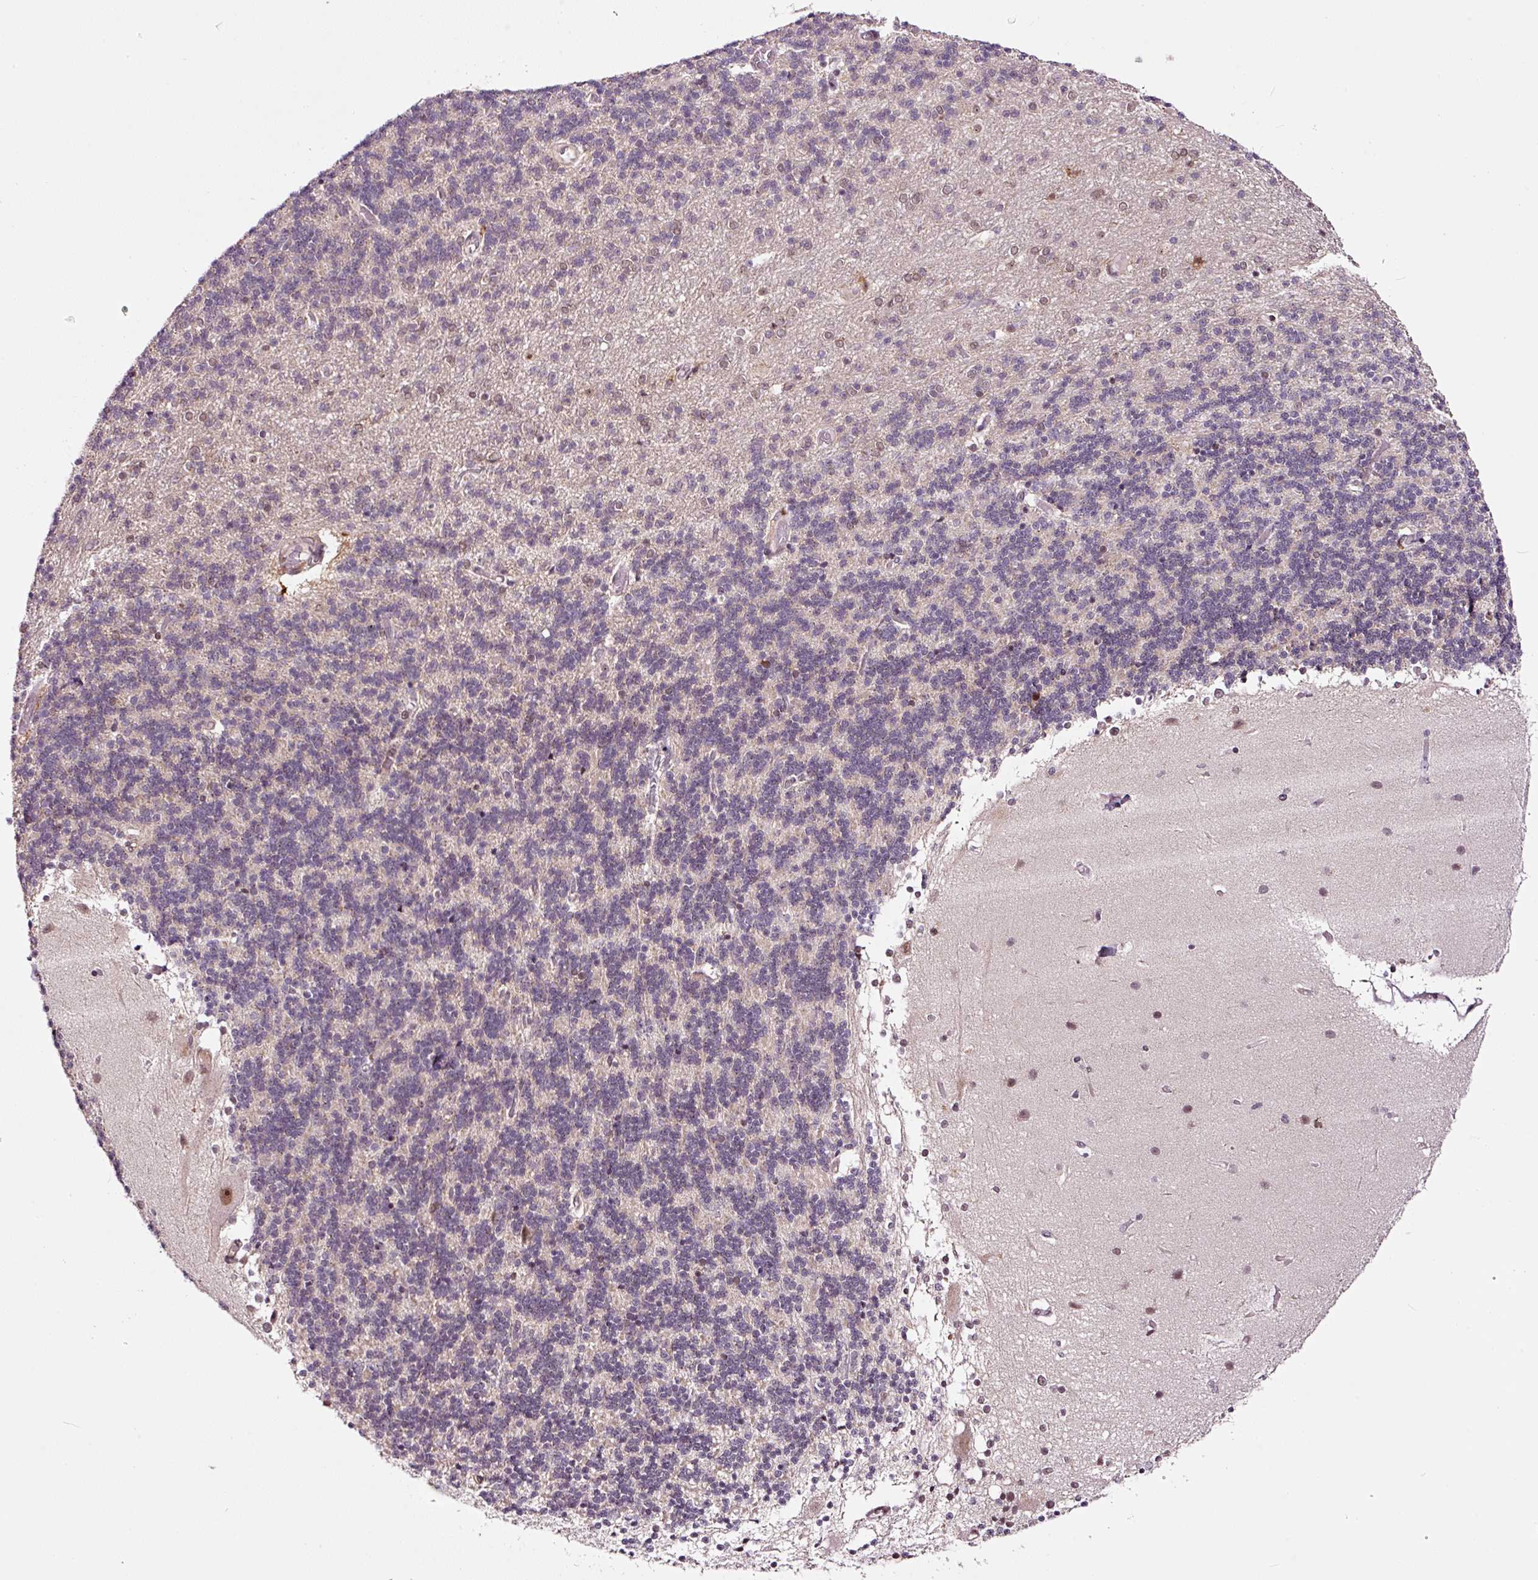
{"staining": {"intensity": "weak", "quantity": "<25%", "location": "nuclear"}, "tissue": "cerebellum", "cell_type": "Cells in granular layer", "image_type": "normal", "snomed": [{"axis": "morphology", "description": "Normal tissue, NOS"}, {"axis": "topography", "description": "Cerebellum"}], "caption": "Human cerebellum stained for a protein using IHC demonstrates no positivity in cells in granular layer.", "gene": "RFC4", "patient": {"sex": "female", "age": 54}}